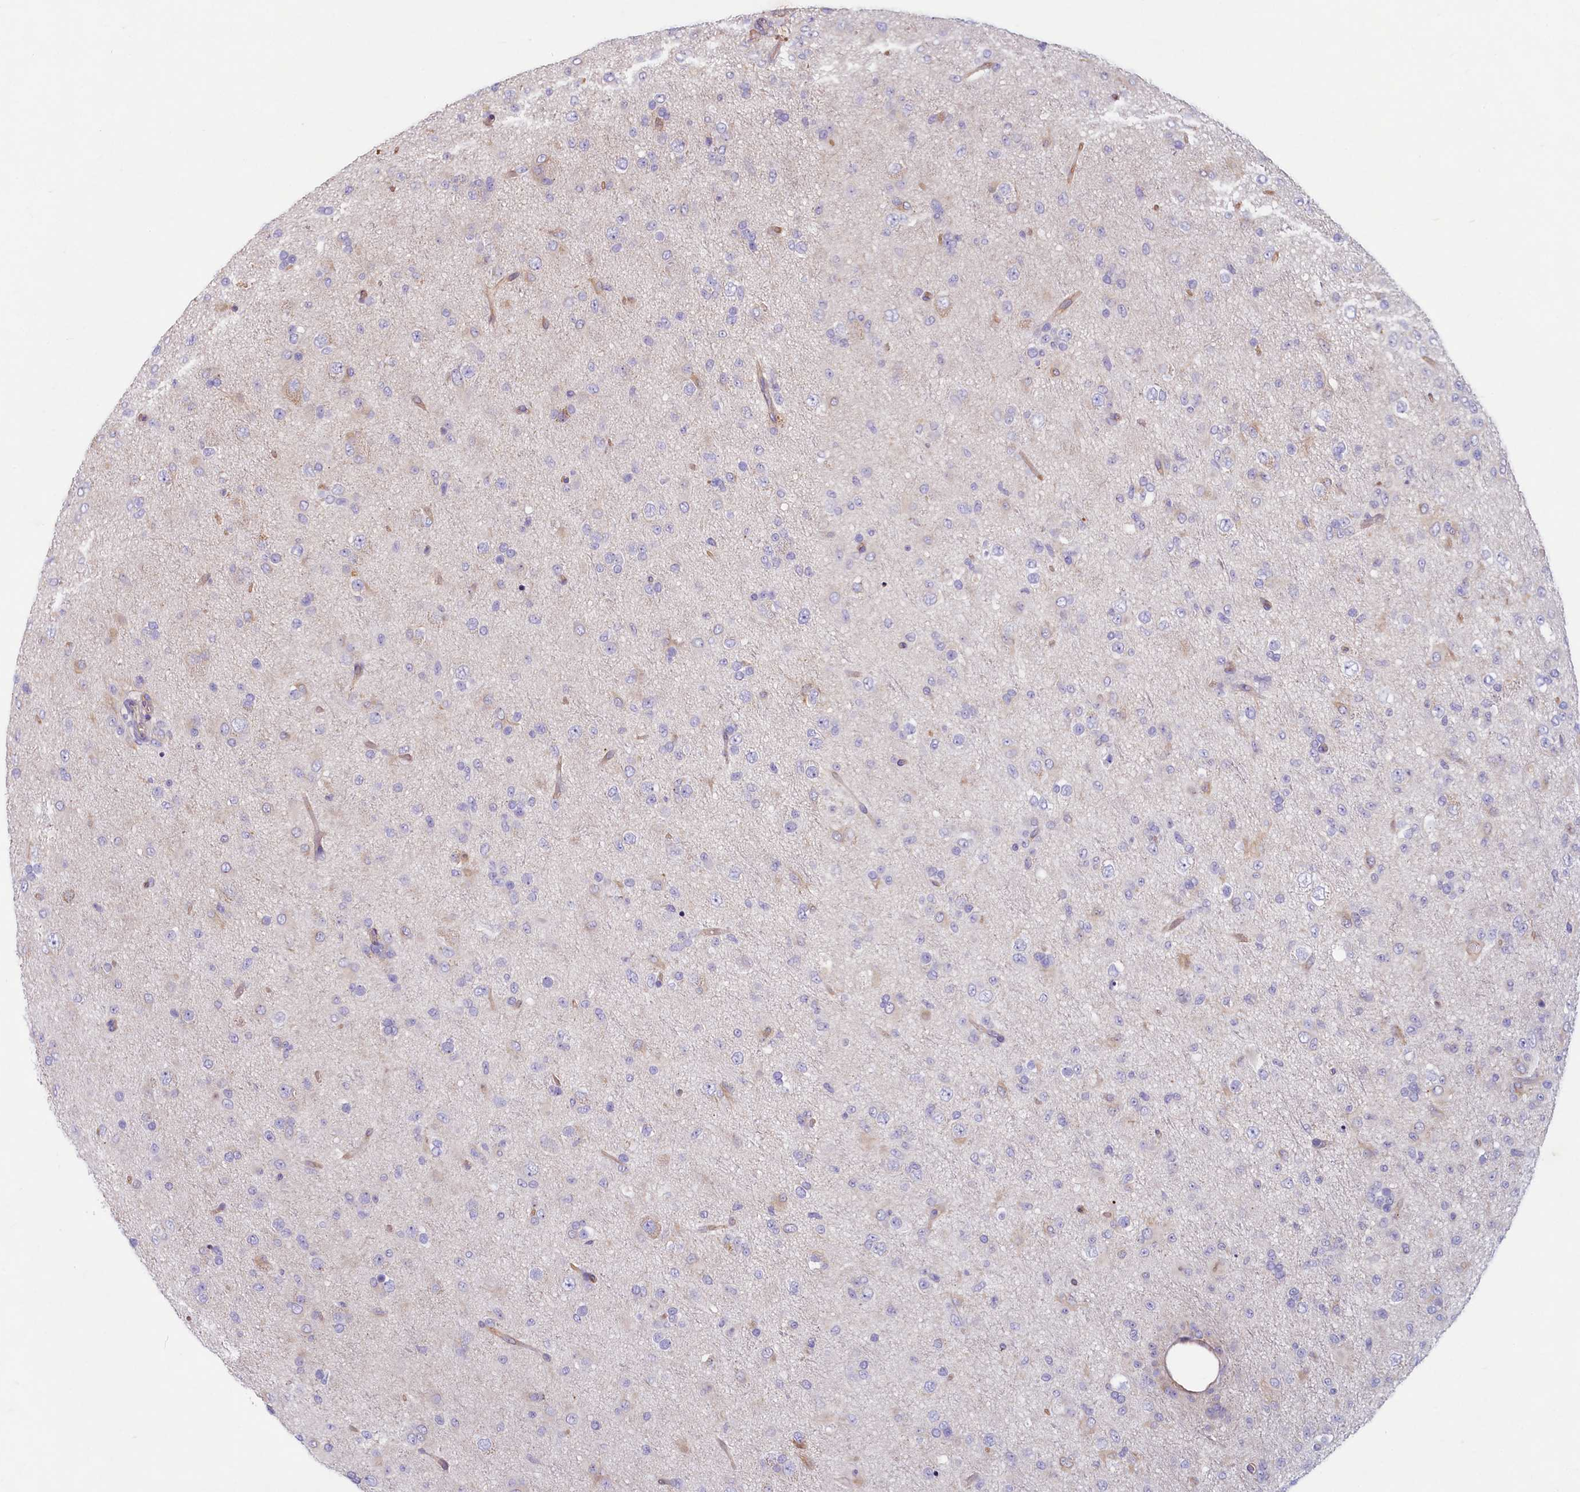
{"staining": {"intensity": "negative", "quantity": "none", "location": "none"}, "tissue": "glioma", "cell_type": "Tumor cells", "image_type": "cancer", "snomed": [{"axis": "morphology", "description": "Glioma, malignant, Low grade"}, {"axis": "topography", "description": "Brain"}], "caption": "Malignant glioma (low-grade) stained for a protein using IHC exhibits no positivity tumor cells.", "gene": "LMOD3", "patient": {"sex": "male", "age": 65}}